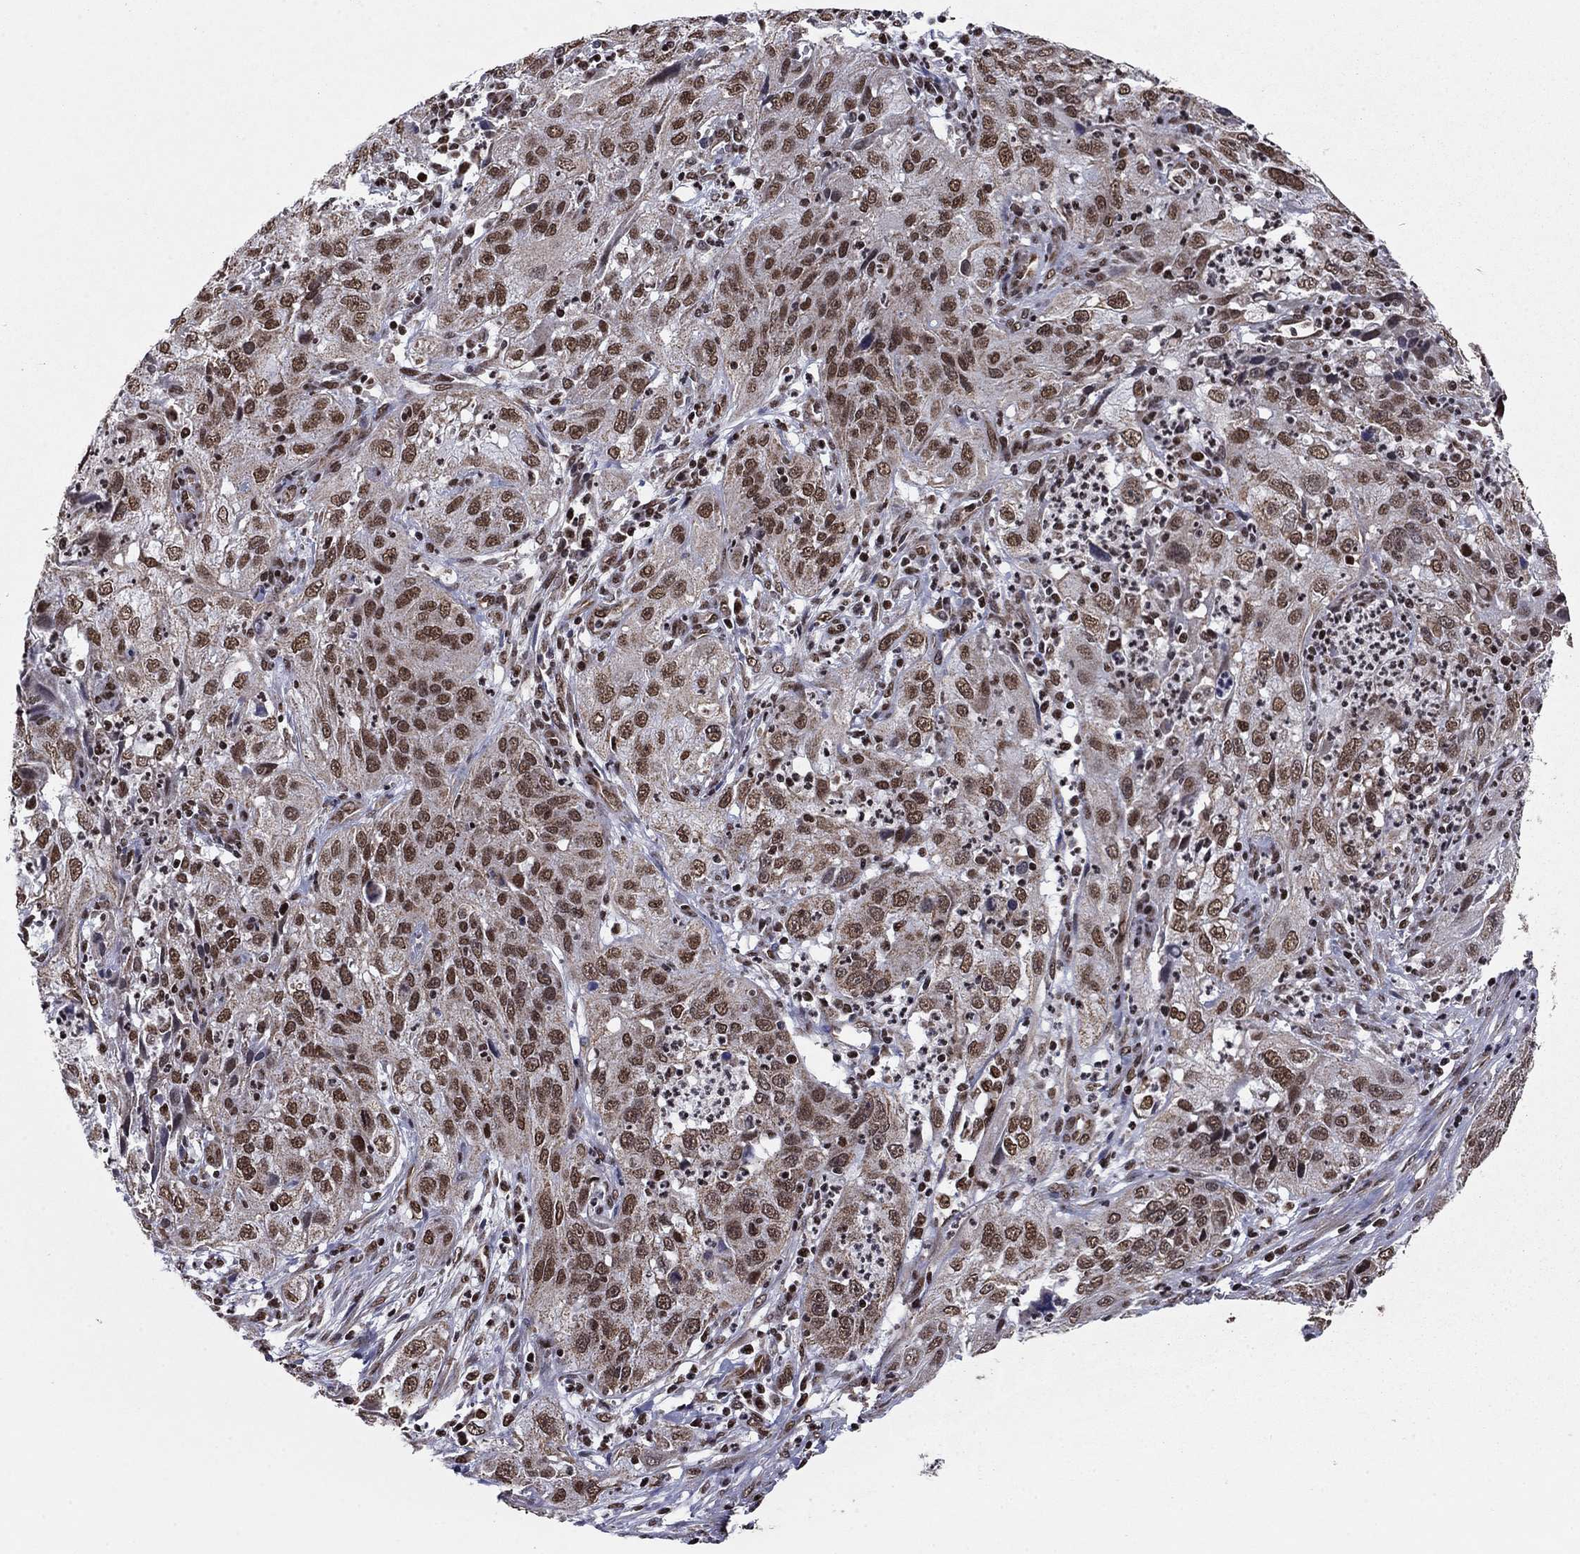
{"staining": {"intensity": "moderate", "quantity": ">75%", "location": "cytoplasmic/membranous,nuclear"}, "tissue": "cervical cancer", "cell_type": "Tumor cells", "image_type": "cancer", "snomed": [{"axis": "morphology", "description": "Squamous cell carcinoma, NOS"}, {"axis": "topography", "description": "Cervix"}], "caption": "Squamous cell carcinoma (cervical) tissue displays moderate cytoplasmic/membranous and nuclear expression in approximately >75% of tumor cells", "gene": "N4BP2", "patient": {"sex": "female", "age": 32}}